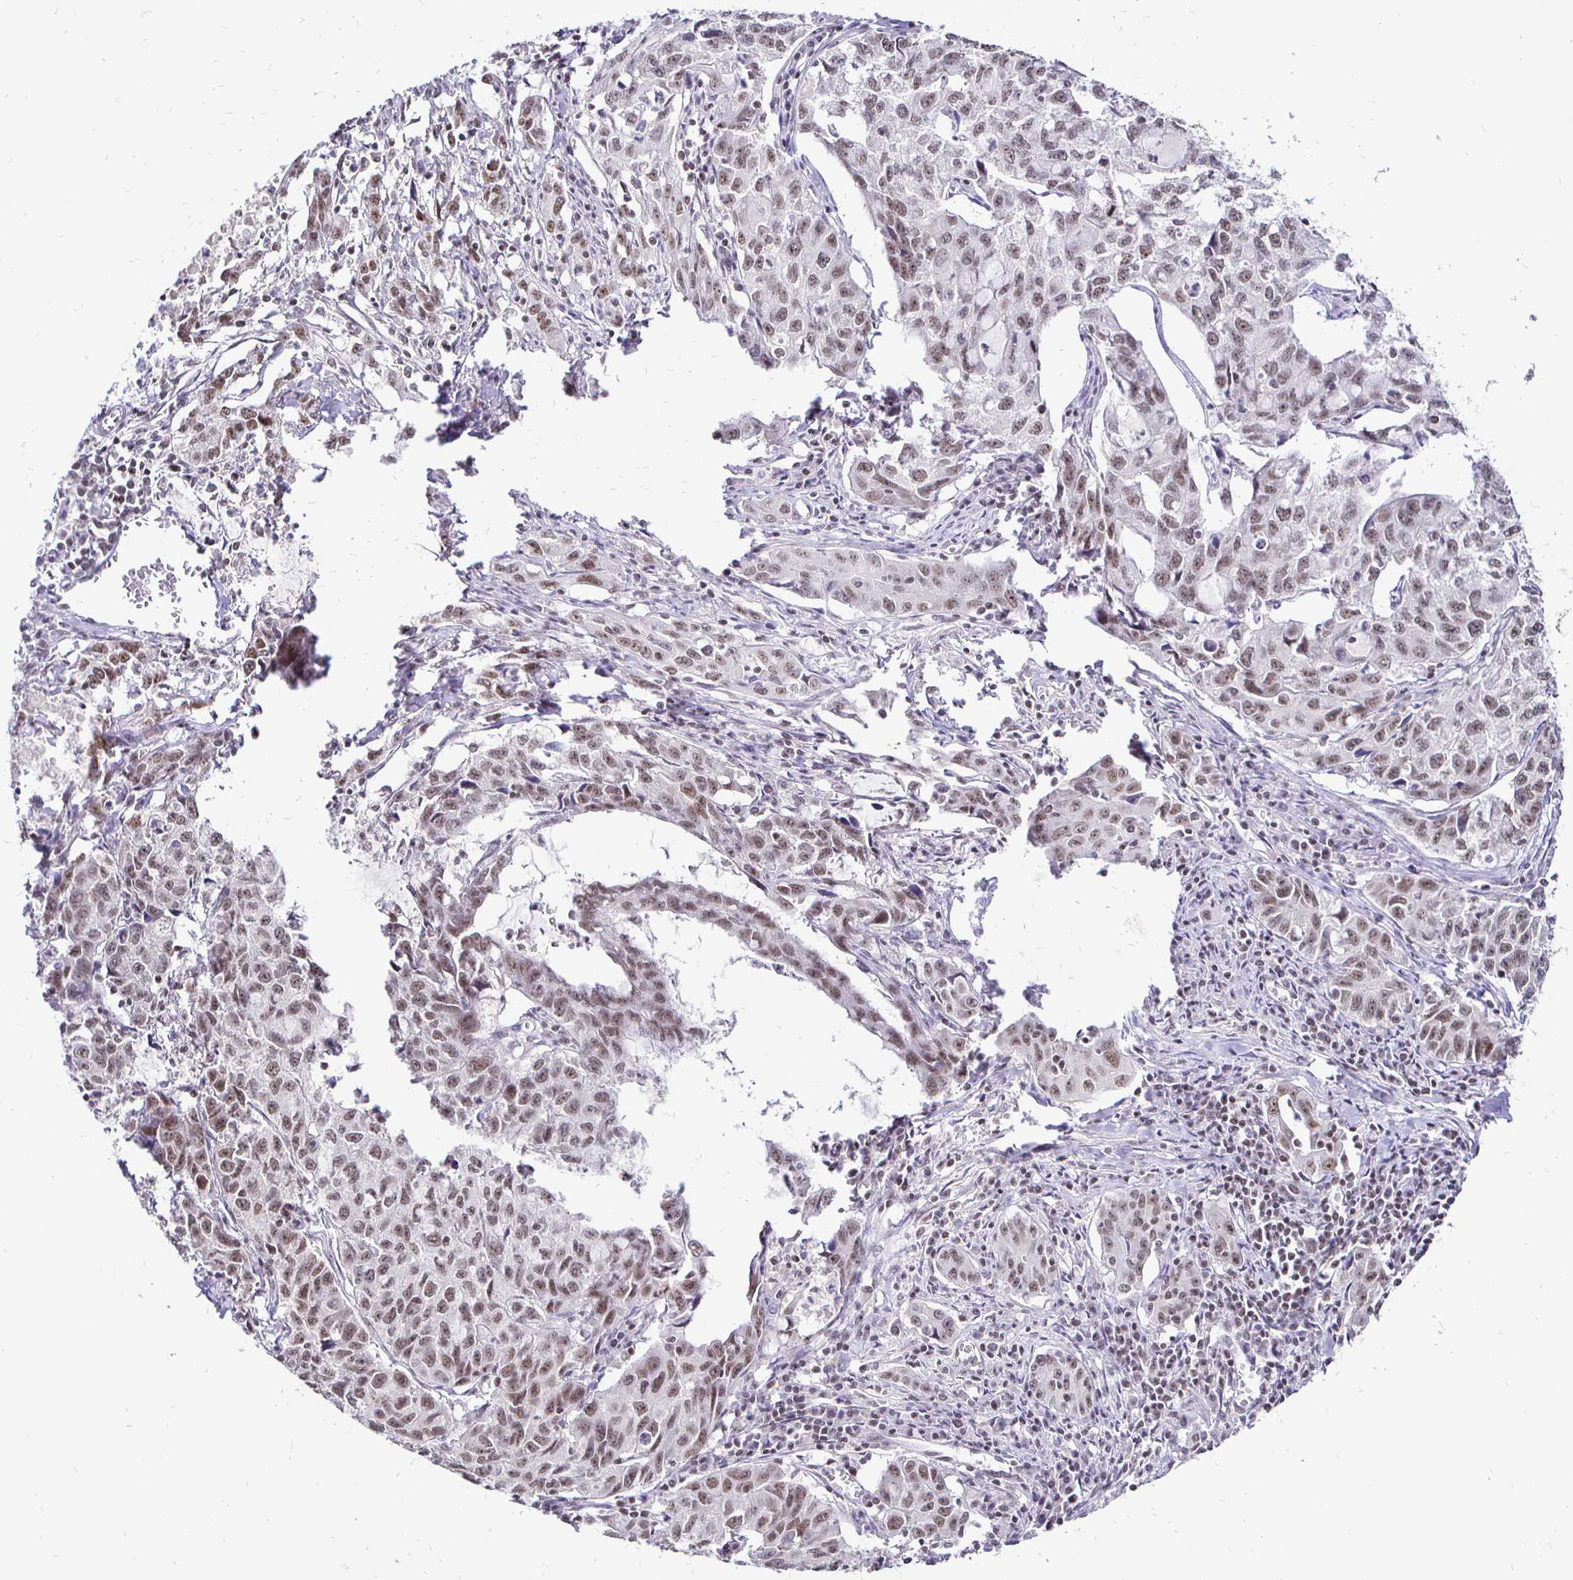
{"staining": {"intensity": "moderate", "quantity": ">75%", "location": "nuclear"}, "tissue": "cervical cancer", "cell_type": "Tumor cells", "image_type": "cancer", "snomed": [{"axis": "morphology", "description": "Squamous cell carcinoma, NOS"}, {"axis": "topography", "description": "Cervix"}], "caption": "About >75% of tumor cells in human cervical squamous cell carcinoma show moderate nuclear protein expression as visualized by brown immunohistochemical staining.", "gene": "SIN3A", "patient": {"sex": "female", "age": 28}}